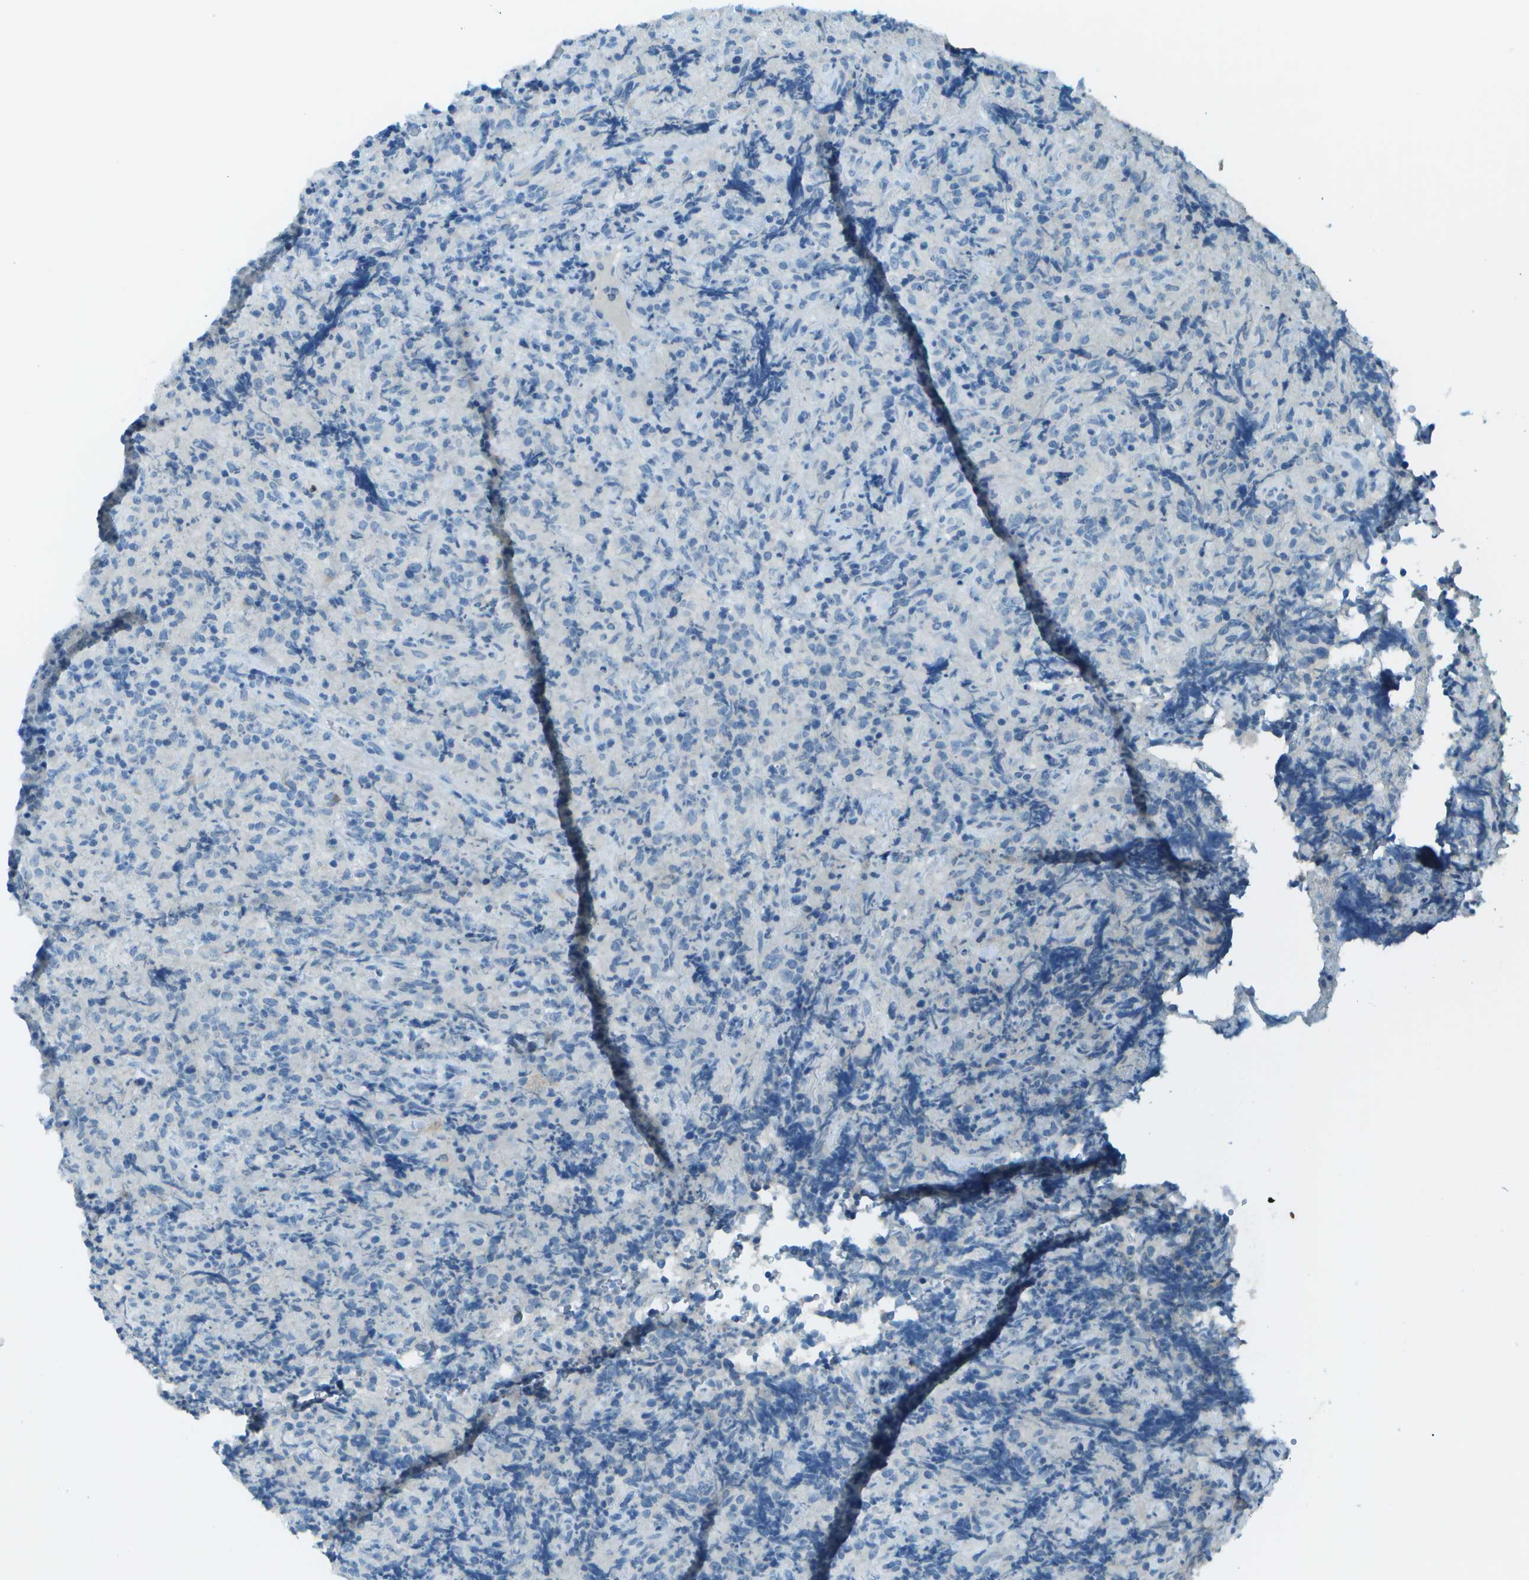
{"staining": {"intensity": "negative", "quantity": "none", "location": "none"}, "tissue": "lymphoma", "cell_type": "Tumor cells", "image_type": "cancer", "snomed": [{"axis": "morphology", "description": "Malignant lymphoma, non-Hodgkin's type, High grade"}, {"axis": "topography", "description": "Tonsil"}], "caption": "The immunohistochemistry (IHC) micrograph has no significant expression in tumor cells of lymphoma tissue.", "gene": "LGI2", "patient": {"sex": "female", "age": 36}}